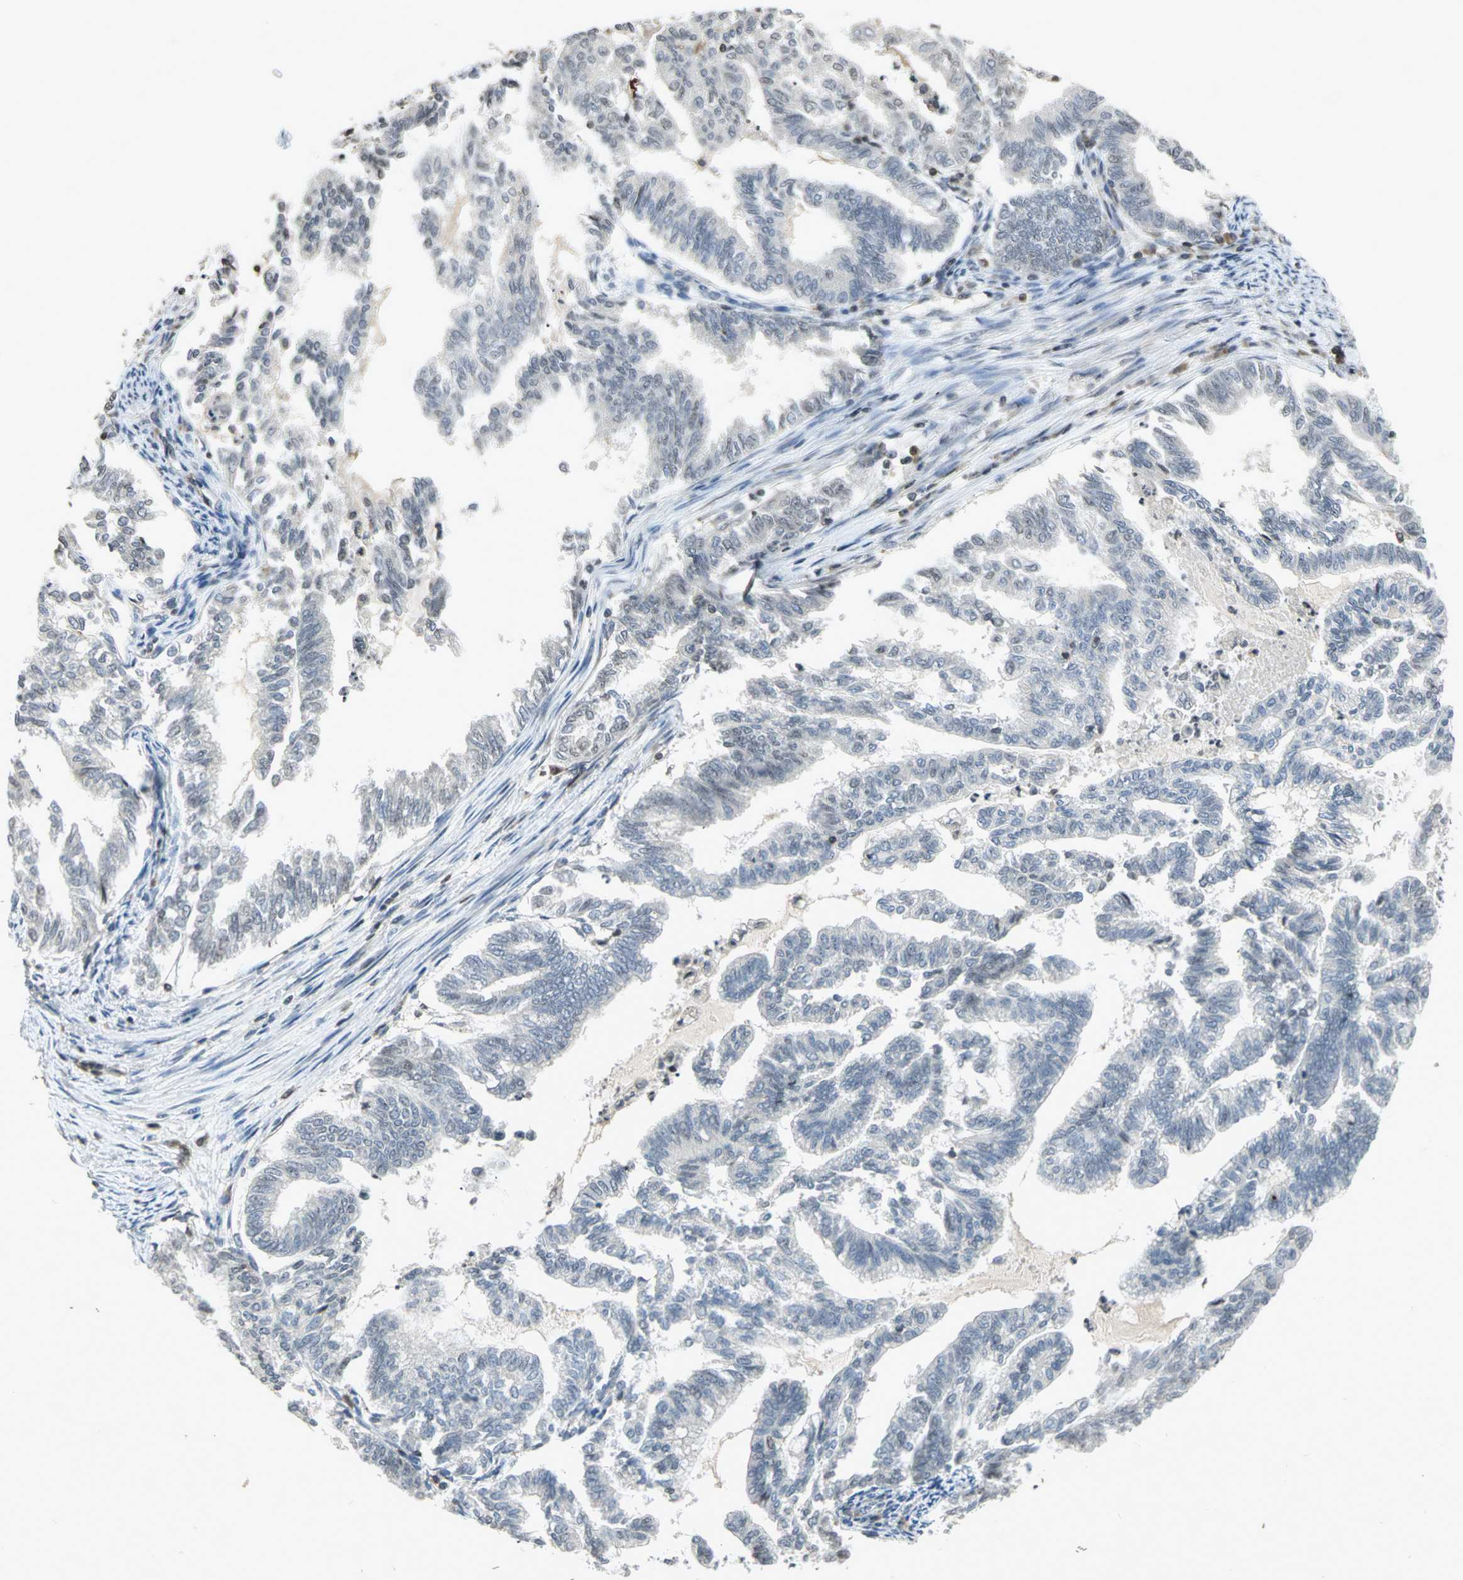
{"staining": {"intensity": "negative", "quantity": "none", "location": "none"}, "tissue": "endometrial cancer", "cell_type": "Tumor cells", "image_type": "cancer", "snomed": [{"axis": "morphology", "description": "Adenocarcinoma, NOS"}, {"axis": "topography", "description": "Endometrium"}], "caption": "High power microscopy image of an immunohistochemistry photomicrograph of endometrial cancer (adenocarcinoma), revealing no significant positivity in tumor cells.", "gene": "IL16", "patient": {"sex": "female", "age": 79}}